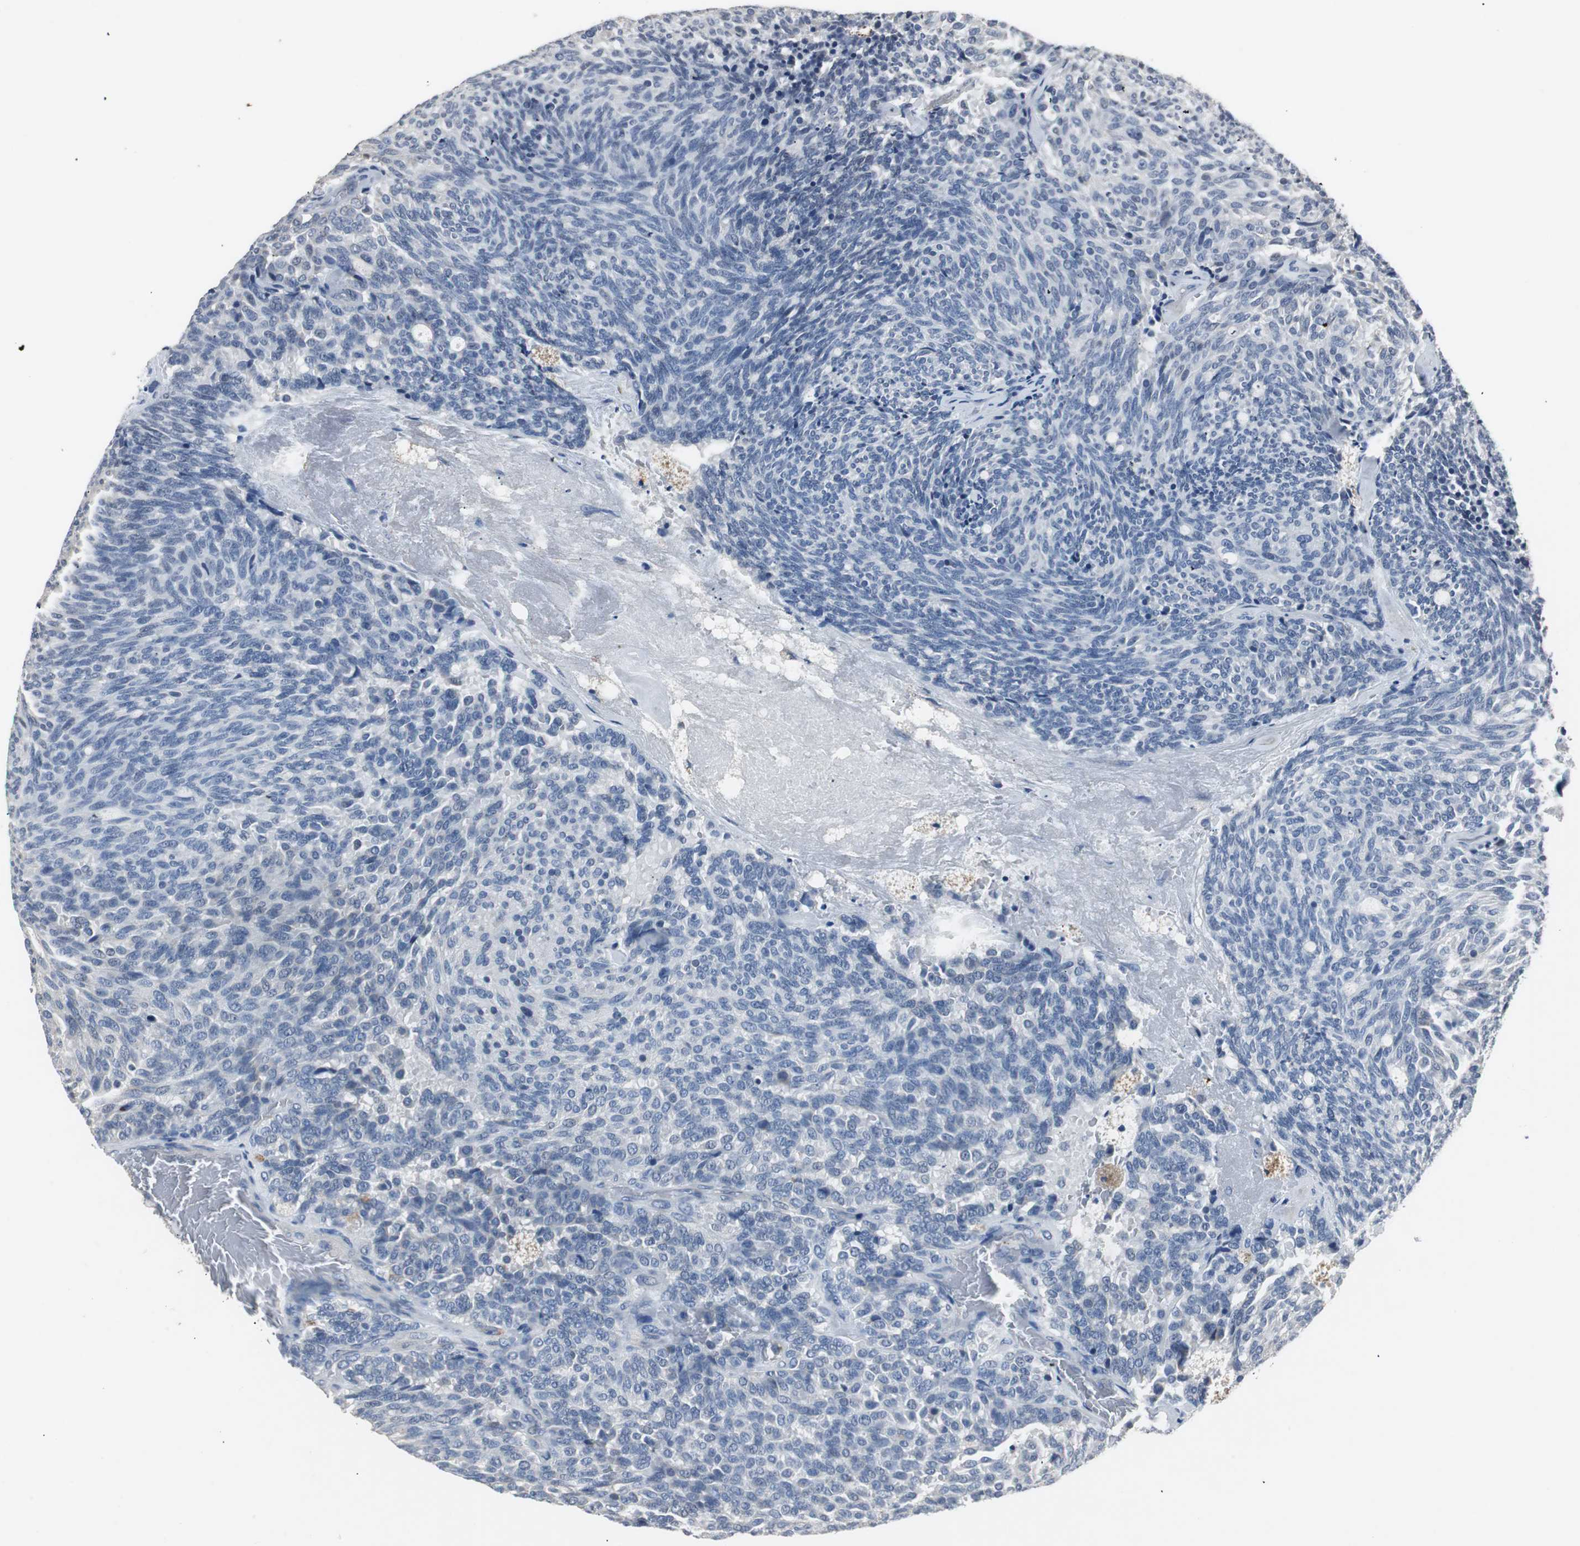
{"staining": {"intensity": "negative", "quantity": "none", "location": "none"}, "tissue": "carcinoid", "cell_type": "Tumor cells", "image_type": "cancer", "snomed": [{"axis": "morphology", "description": "Carcinoid, malignant, NOS"}, {"axis": "topography", "description": "Pancreas"}], "caption": "A histopathology image of carcinoid stained for a protein reveals no brown staining in tumor cells.", "gene": "PCYT1B", "patient": {"sex": "female", "age": 54}}